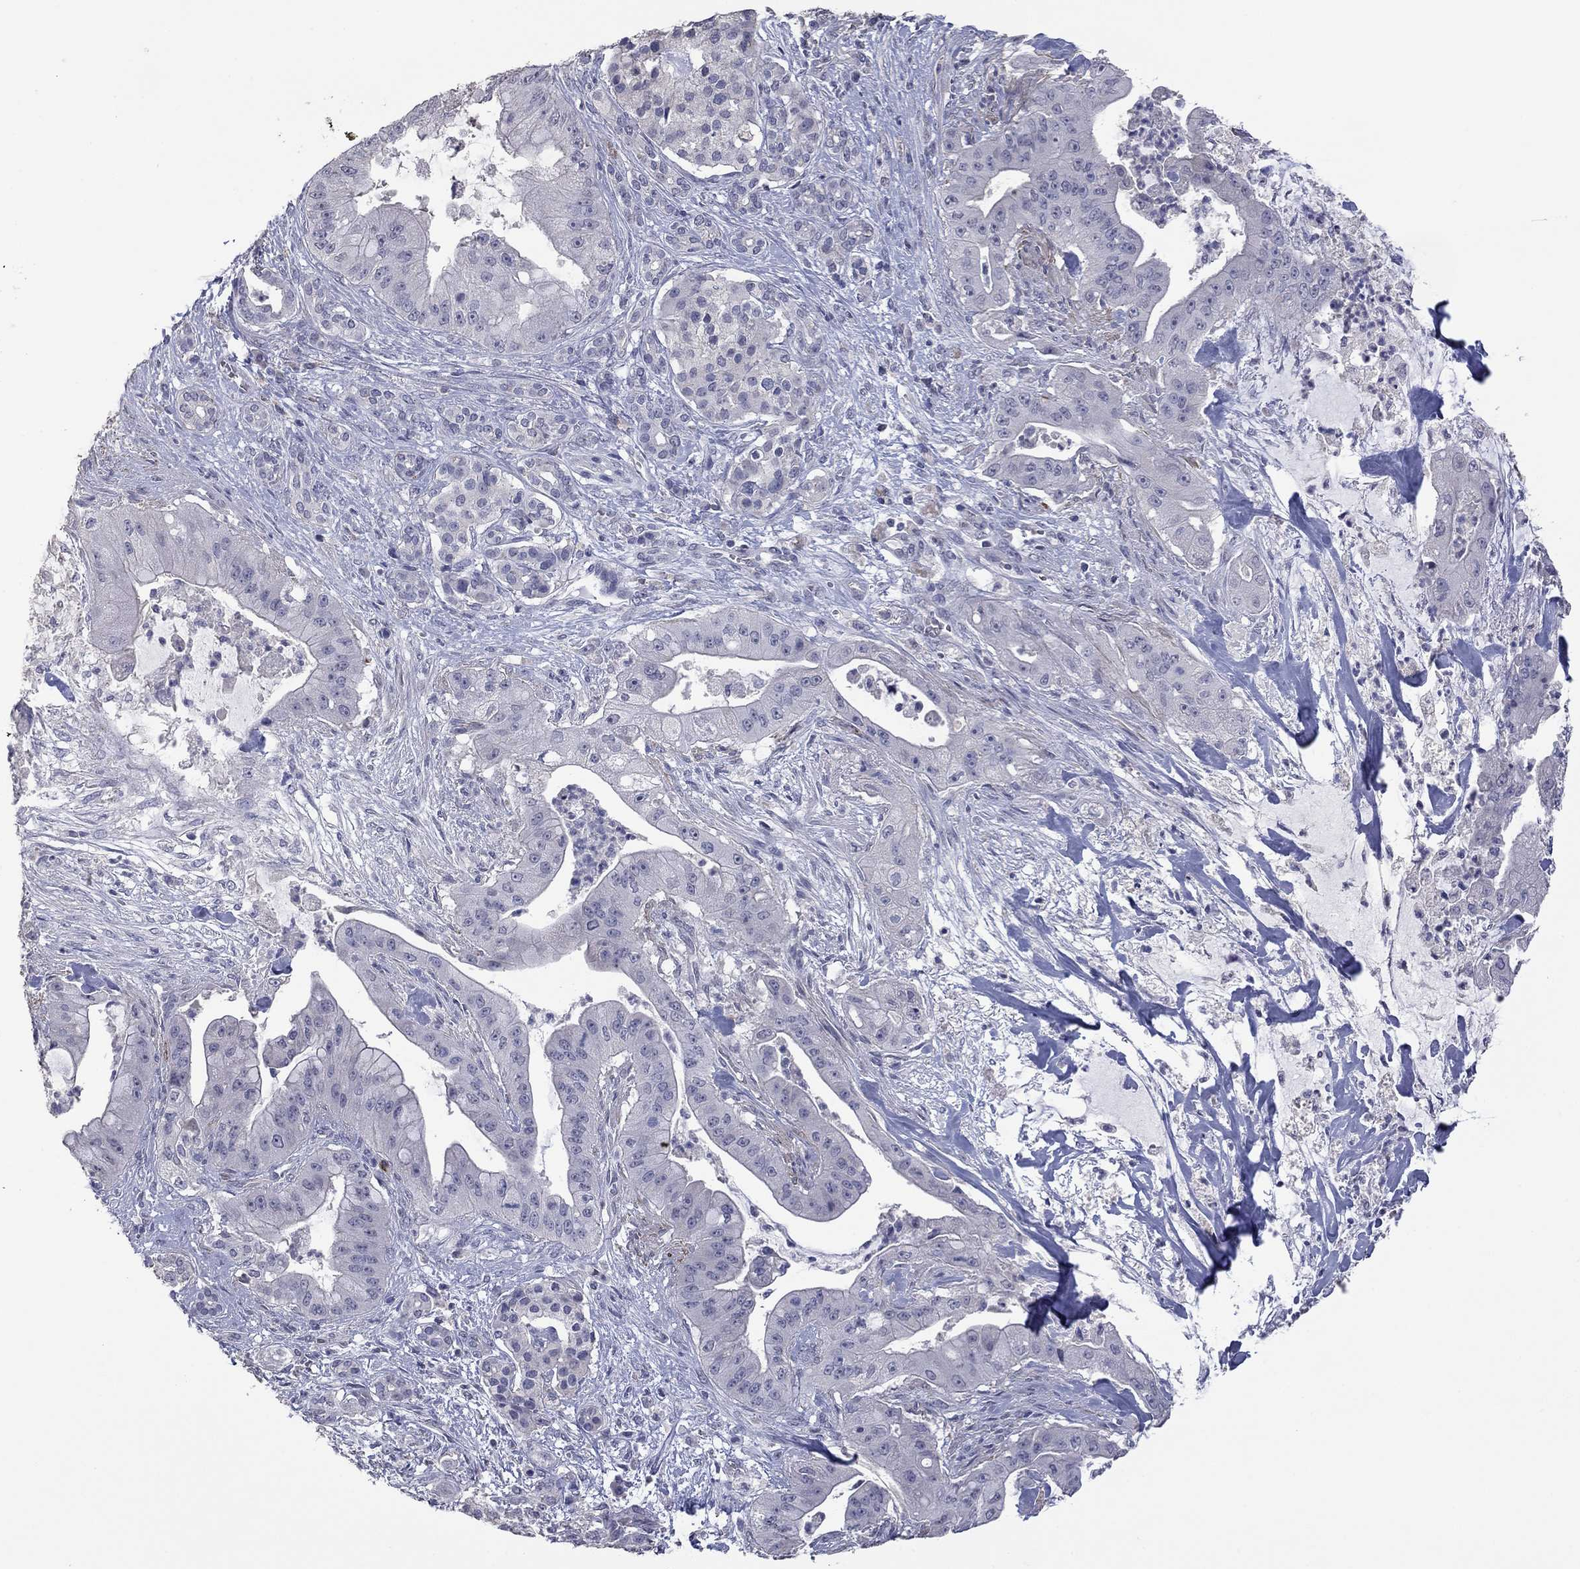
{"staining": {"intensity": "negative", "quantity": "none", "location": "none"}, "tissue": "pancreatic cancer", "cell_type": "Tumor cells", "image_type": "cancer", "snomed": [{"axis": "morphology", "description": "Normal tissue, NOS"}, {"axis": "morphology", "description": "Inflammation, NOS"}, {"axis": "morphology", "description": "Adenocarcinoma, NOS"}, {"axis": "topography", "description": "Pancreas"}], "caption": "Adenocarcinoma (pancreatic) stained for a protein using immunohistochemistry shows no staining tumor cells.", "gene": "IP6K3", "patient": {"sex": "male", "age": 57}}